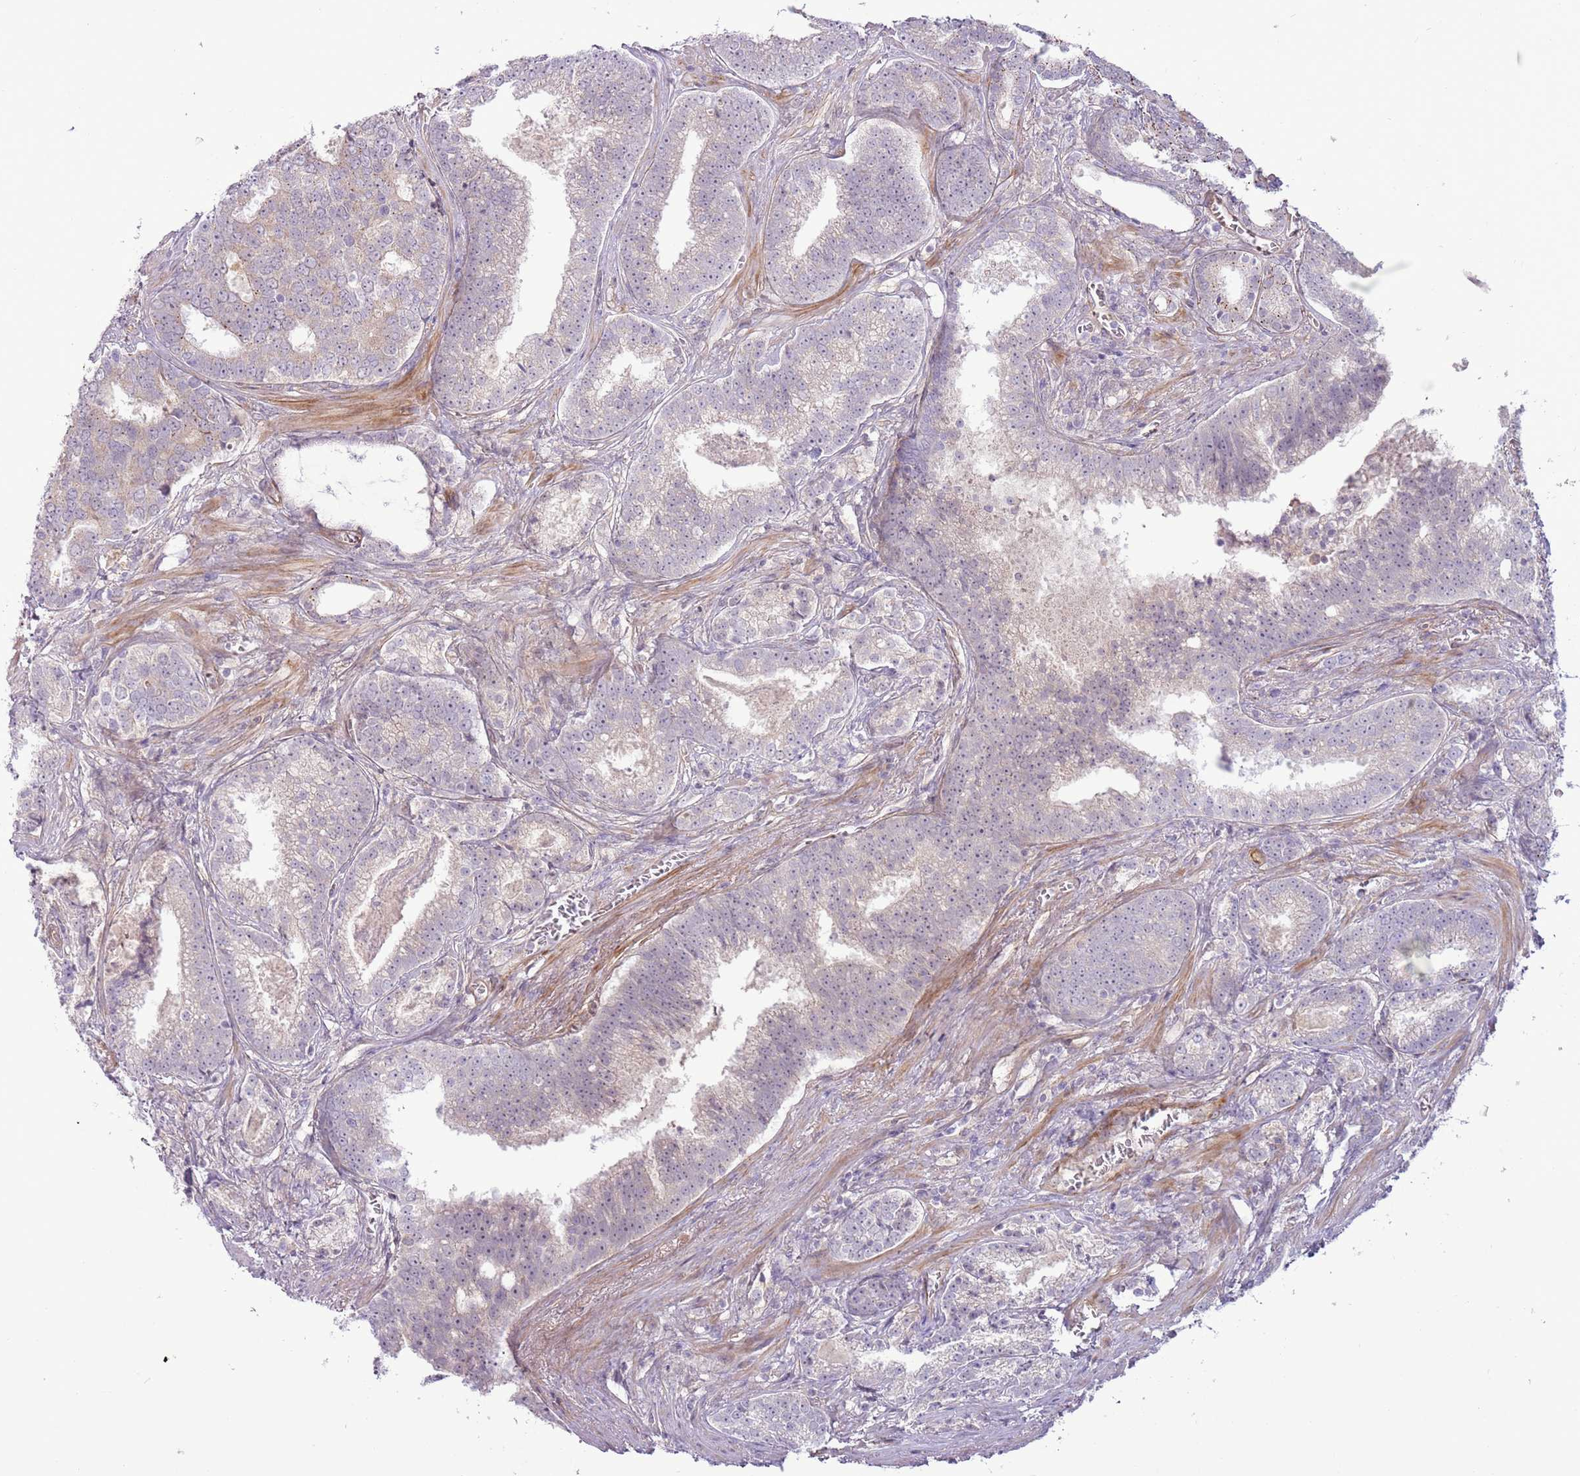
{"staining": {"intensity": "weak", "quantity": "<25%", "location": "cytoplasmic/membranous"}, "tissue": "prostate cancer", "cell_type": "Tumor cells", "image_type": "cancer", "snomed": [{"axis": "morphology", "description": "Adenocarcinoma, High grade"}, {"axis": "topography", "description": "Prostate"}], "caption": "This is an IHC micrograph of high-grade adenocarcinoma (prostate). There is no expression in tumor cells.", "gene": "MRO", "patient": {"sex": "male", "age": 67}}